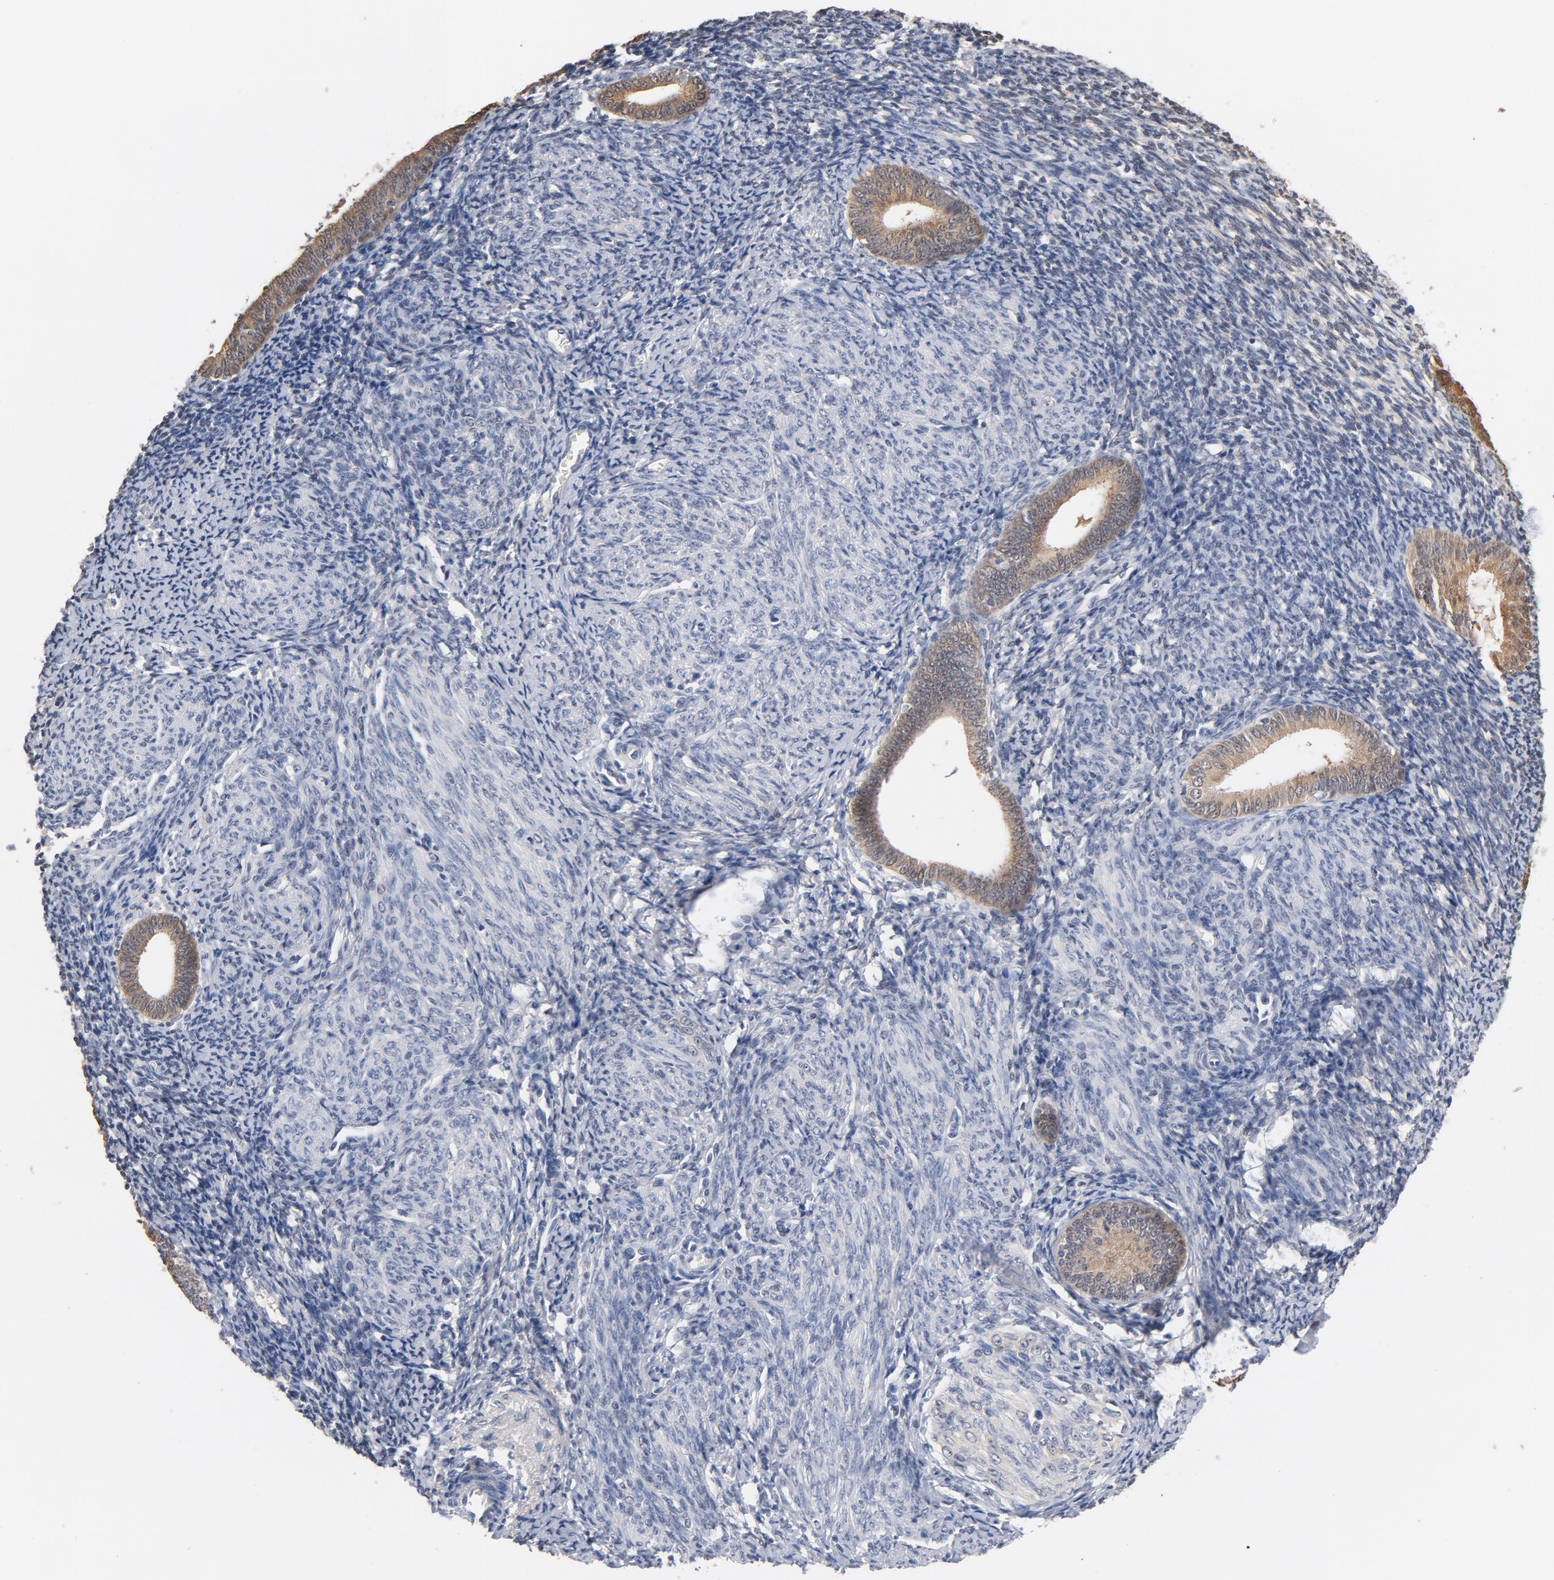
{"staining": {"intensity": "negative", "quantity": "none", "location": "none"}, "tissue": "endometrium", "cell_type": "Cells in endometrial stroma", "image_type": "normal", "snomed": [{"axis": "morphology", "description": "Normal tissue, NOS"}, {"axis": "topography", "description": "Endometrium"}], "caption": "Immunohistochemistry image of normal endometrium stained for a protein (brown), which displays no positivity in cells in endometrial stroma. The staining was performed using DAB to visualize the protein expression in brown, while the nuclei were stained in blue with hematoxylin (Magnification: 20x).", "gene": "MIF", "patient": {"sex": "female", "age": 57}}